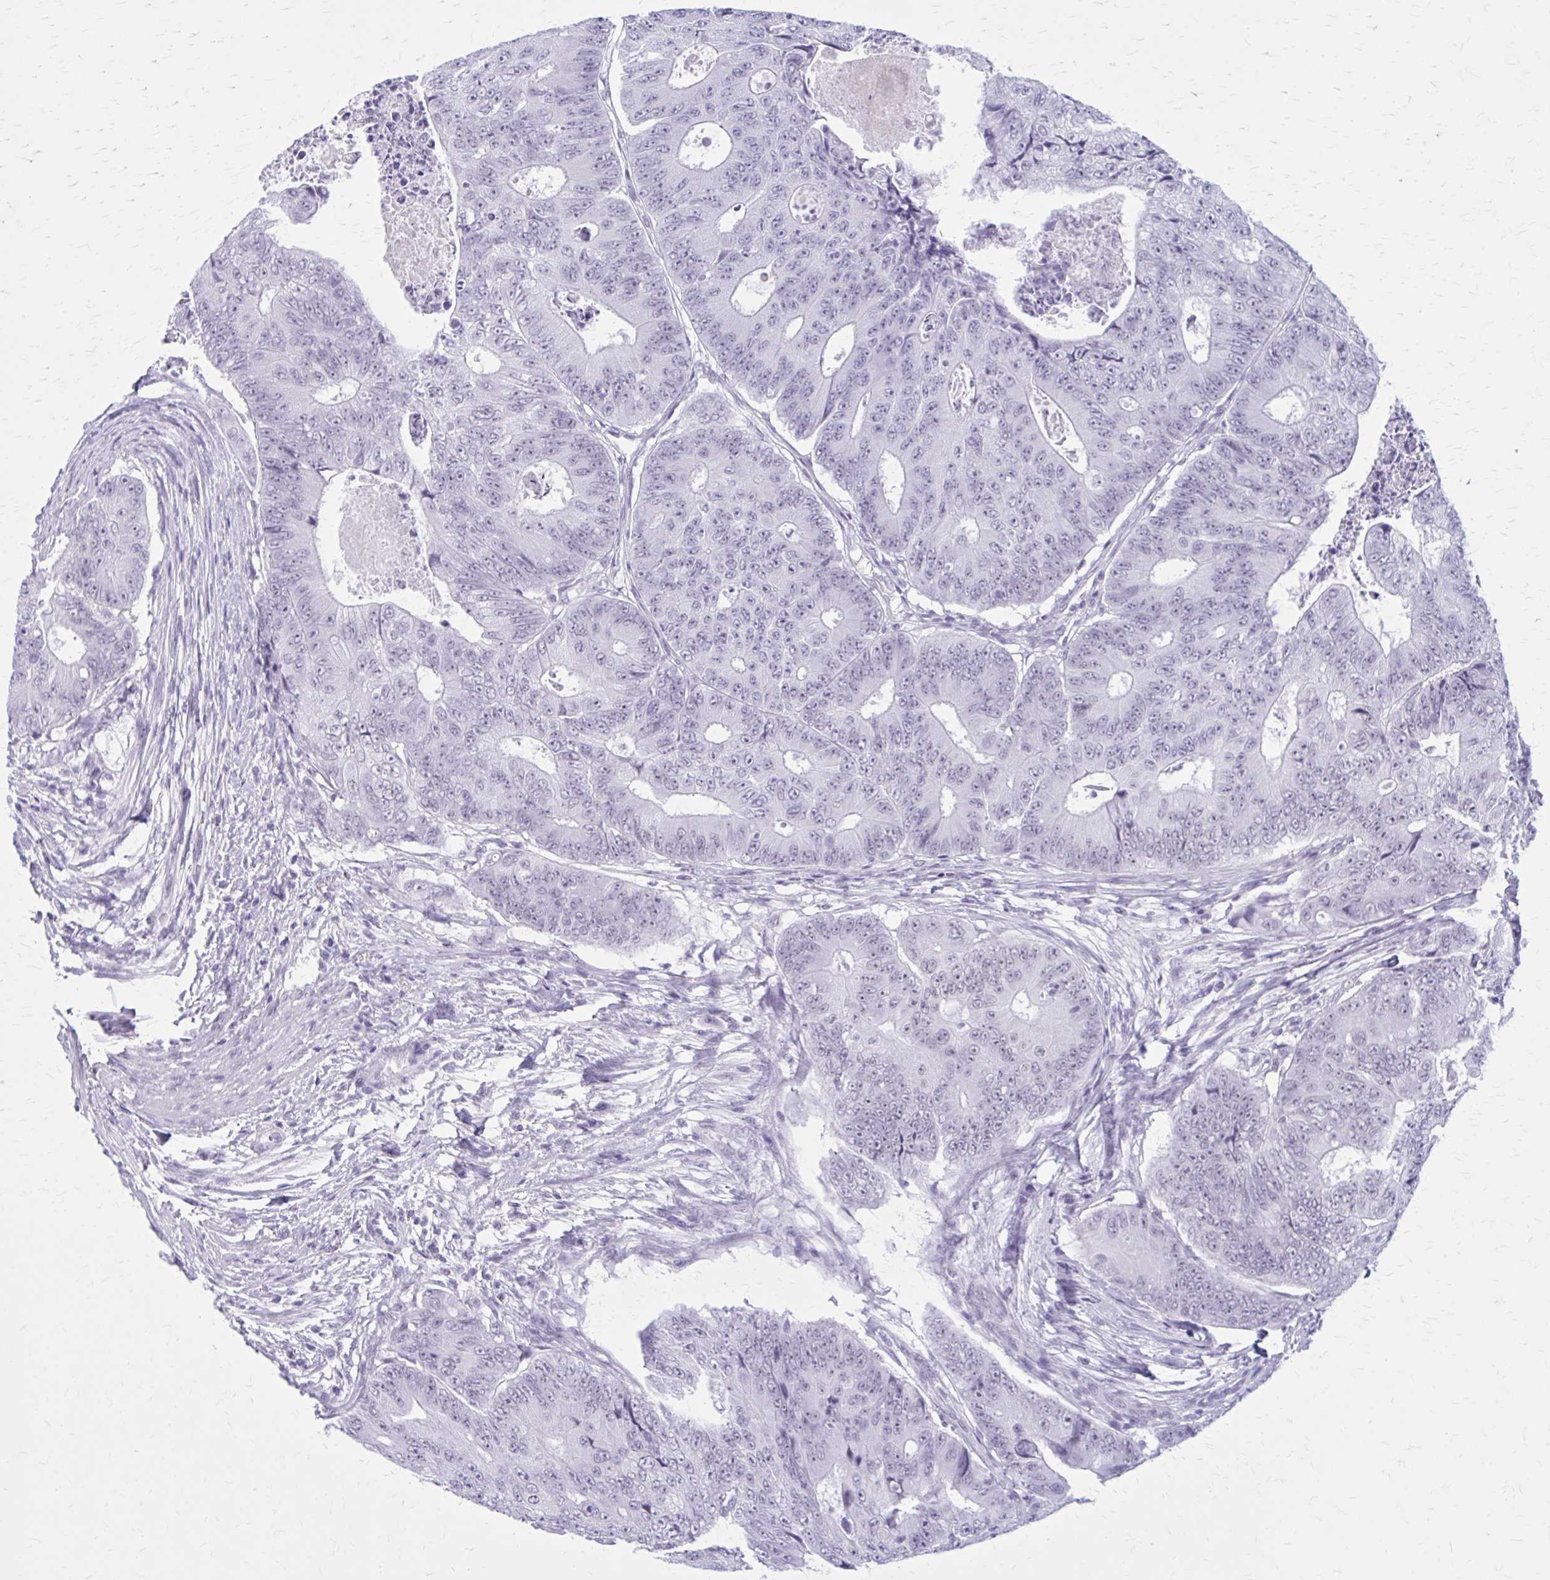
{"staining": {"intensity": "negative", "quantity": "none", "location": "none"}, "tissue": "colorectal cancer", "cell_type": "Tumor cells", "image_type": "cancer", "snomed": [{"axis": "morphology", "description": "Adenocarcinoma, NOS"}, {"axis": "topography", "description": "Colon"}], "caption": "Protein analysis of colorectal adenocarcinoma demonstrates no significant positivity in tumor cells.", "gene": "GAD1", "patient": {"sex": "female", "age": 48}}